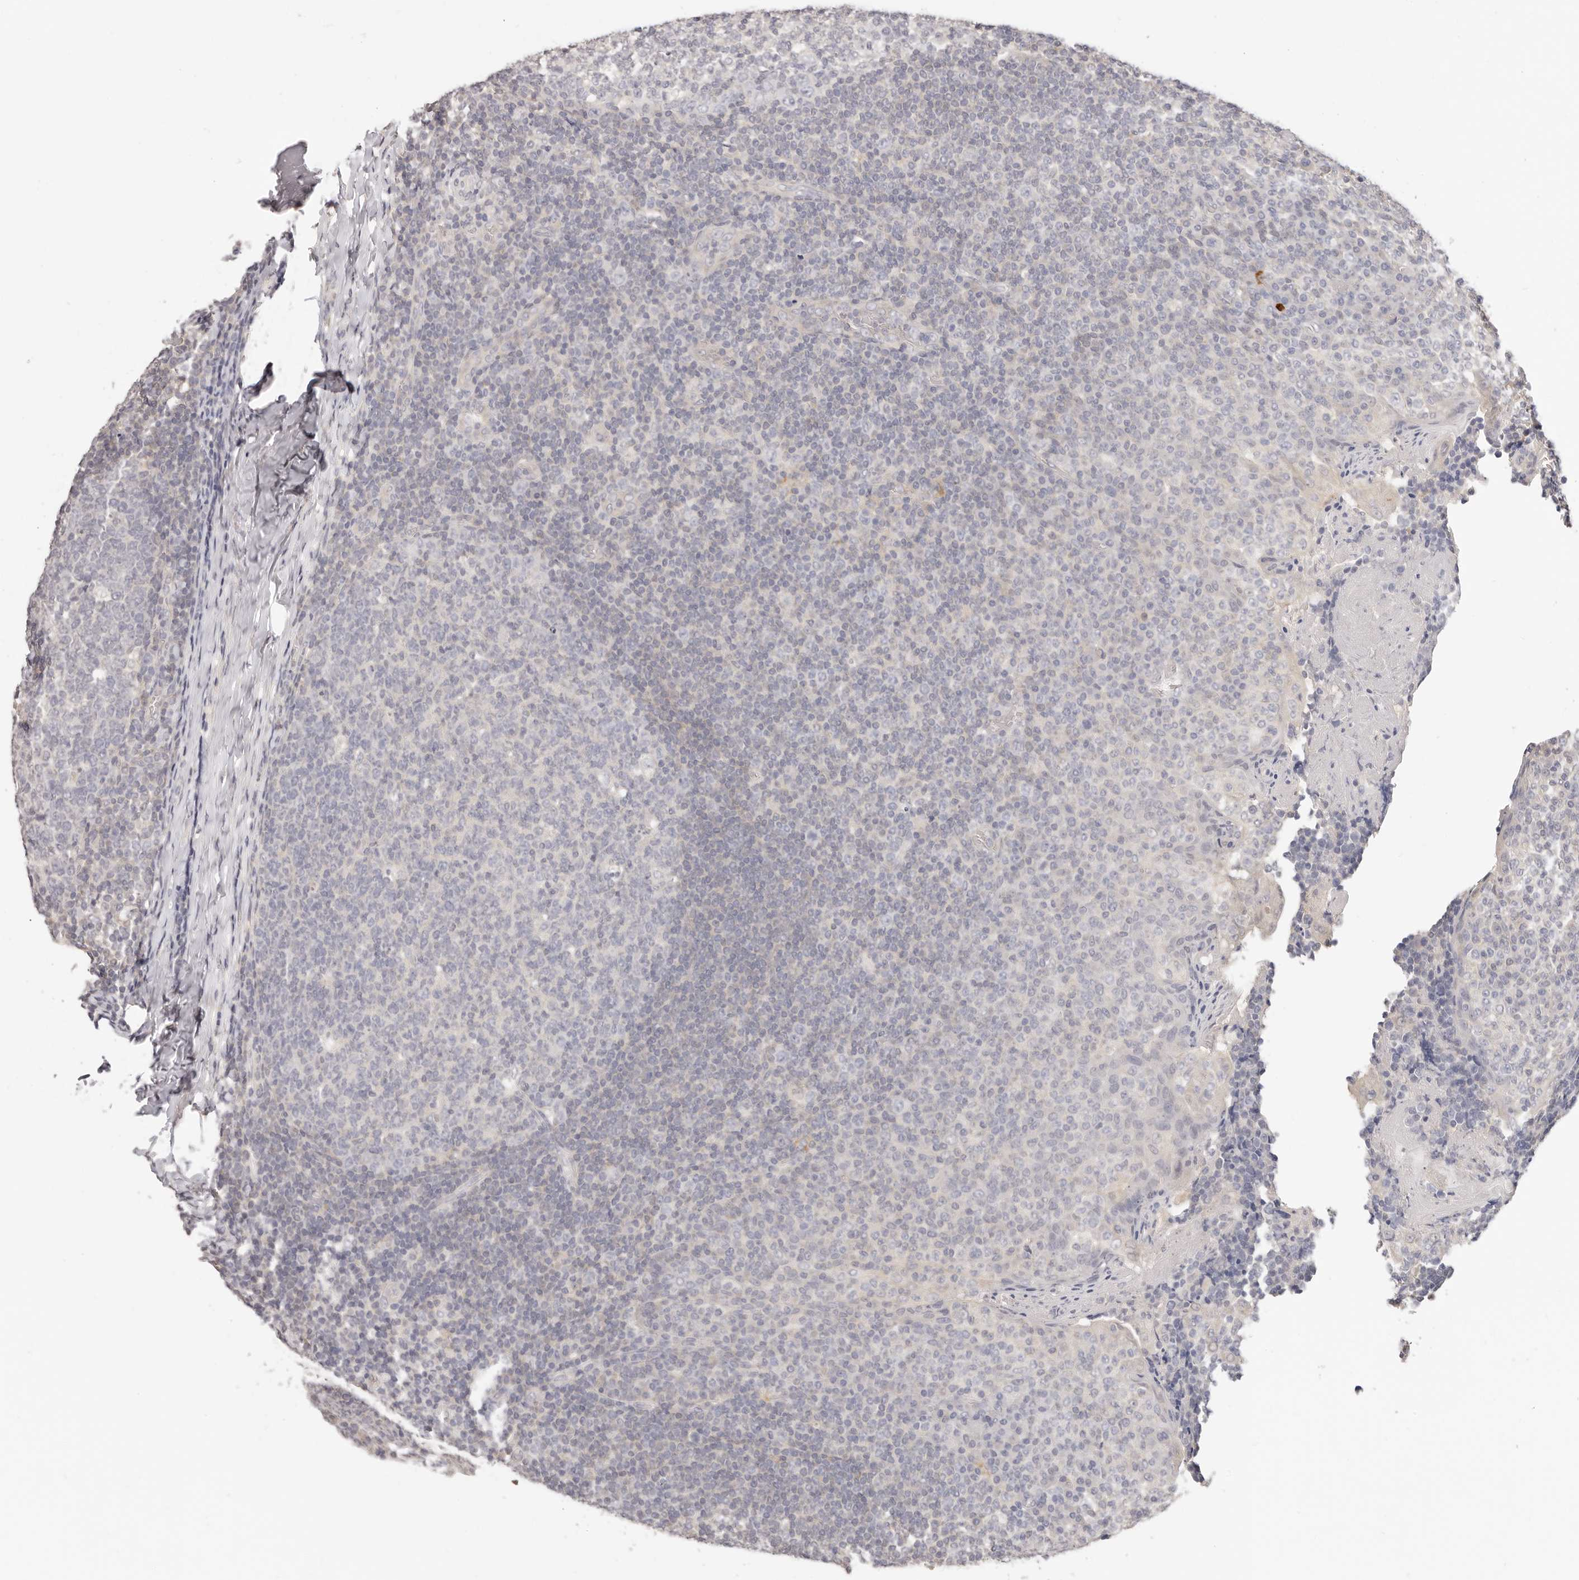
{"staining": {"intensity": "negative", "quantity": "none", "location": "none"}, "tissue": "tonsil", "cell_type": "Germinal center cells", "image_type": "normal", "snomed": [{"axis": "morphology", "description": "Normal tissue, NOS"}, {"axis": "topography", "description": "Tonsil"}], "caption": "This is a histopathology image of immunohistochemistry (IHC) staining of normal tonsil, which shows no staining in germinal center cells. The staining was performed using DAB (3,3'-diaminobenzidine) to visualize the protein expression in brown, while the nuclei were stained in blue with hematoxylin (Magnification: 20x).", "gene": "GGPS1", "patient": {"sex": "female", "age": 19}}